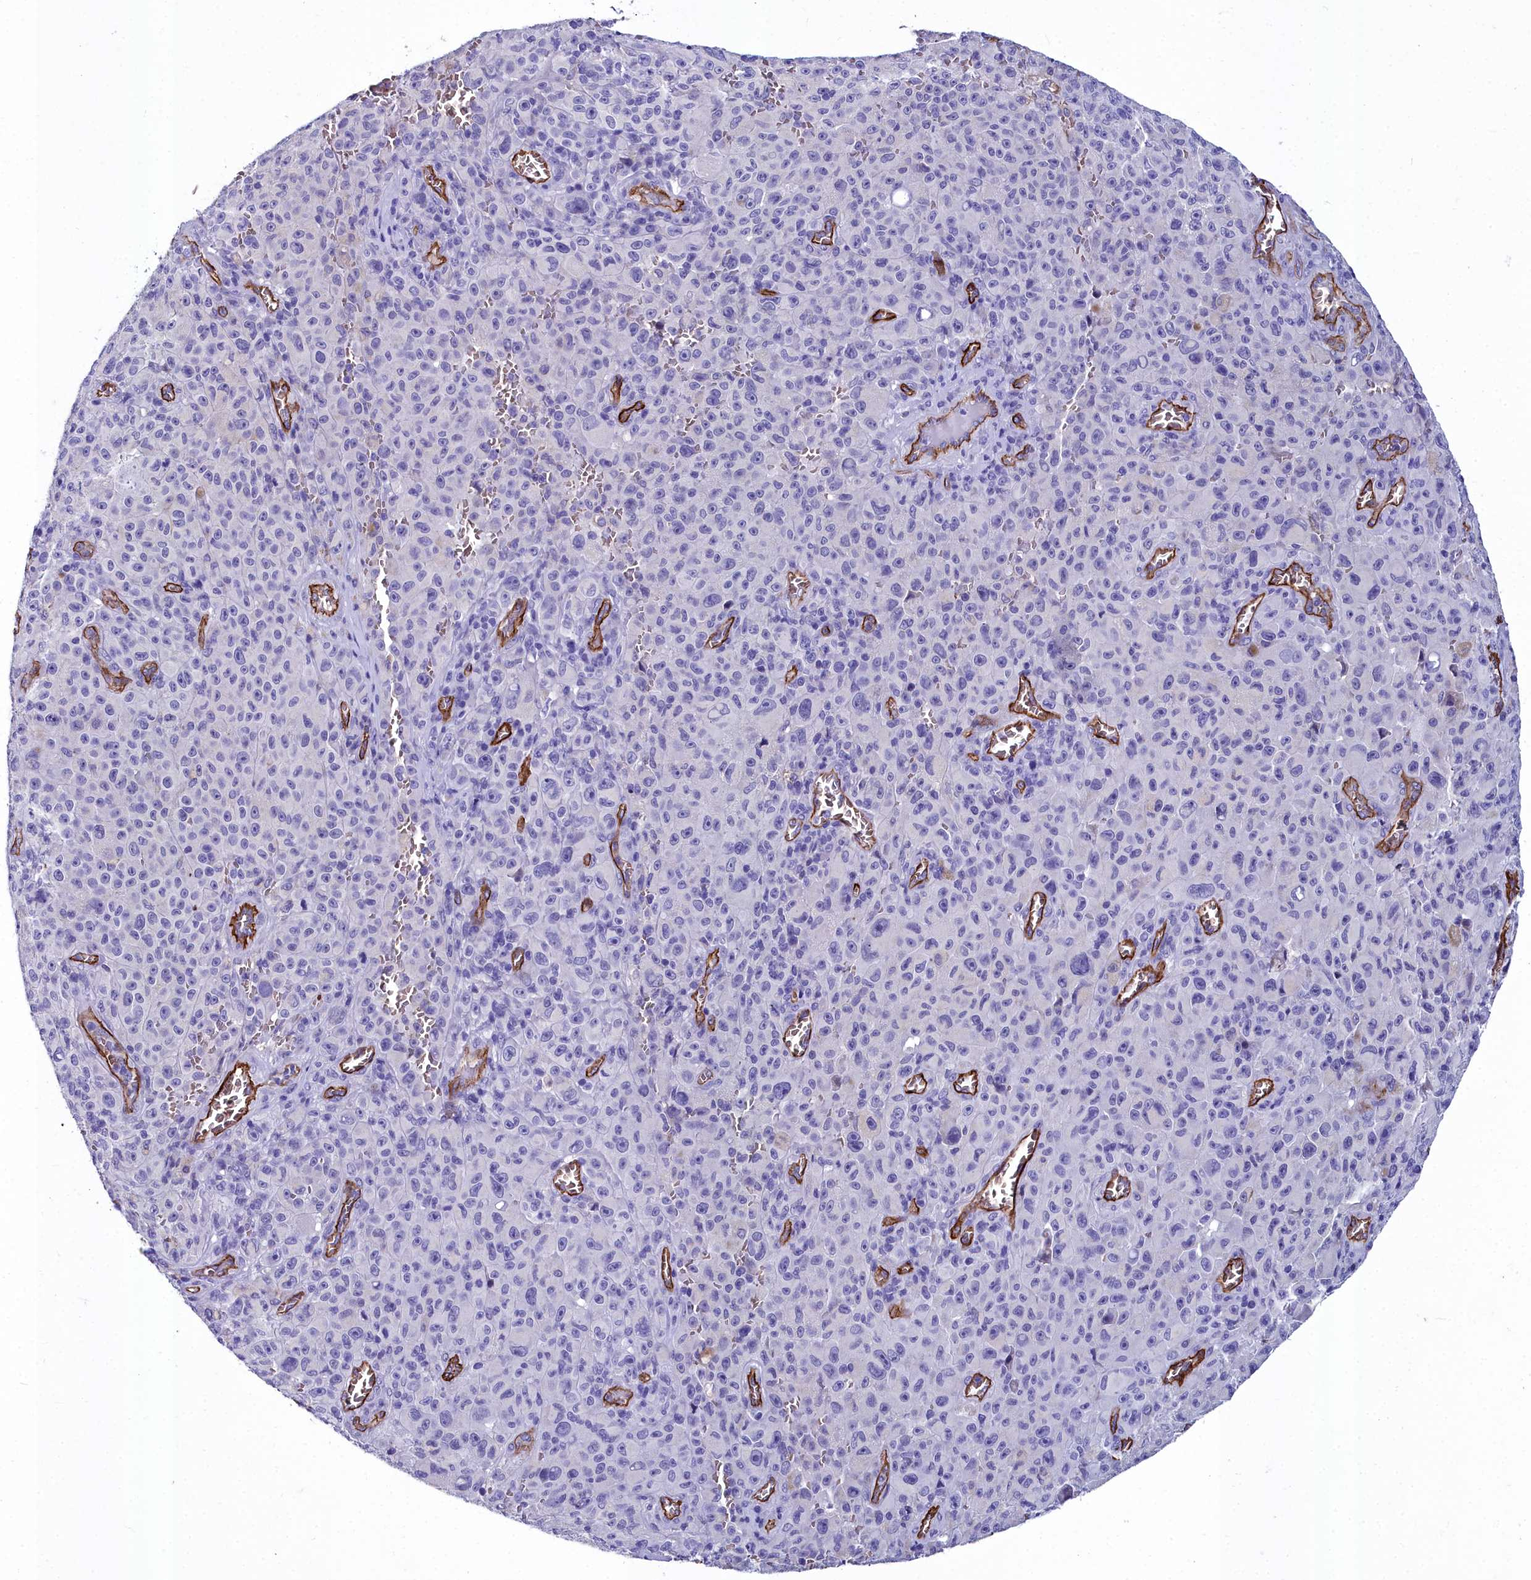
{"staining": {"intensity": "negative", "quantity": "none", "location": "none"}, "tissue": "melanoma", "cell_type": "Tumor cells", "image_type": "cancer", "snomed": [{"axis": "morphology", "description": "Malignant melanoma, NOS"}, {"axis": "topography", "description": "Skin"}], "caption": "Tumor cells show no significant positivity in malignant melanoma.", "gene": "CYP4F11", "patient": {"sex": "female", "age": 82}}